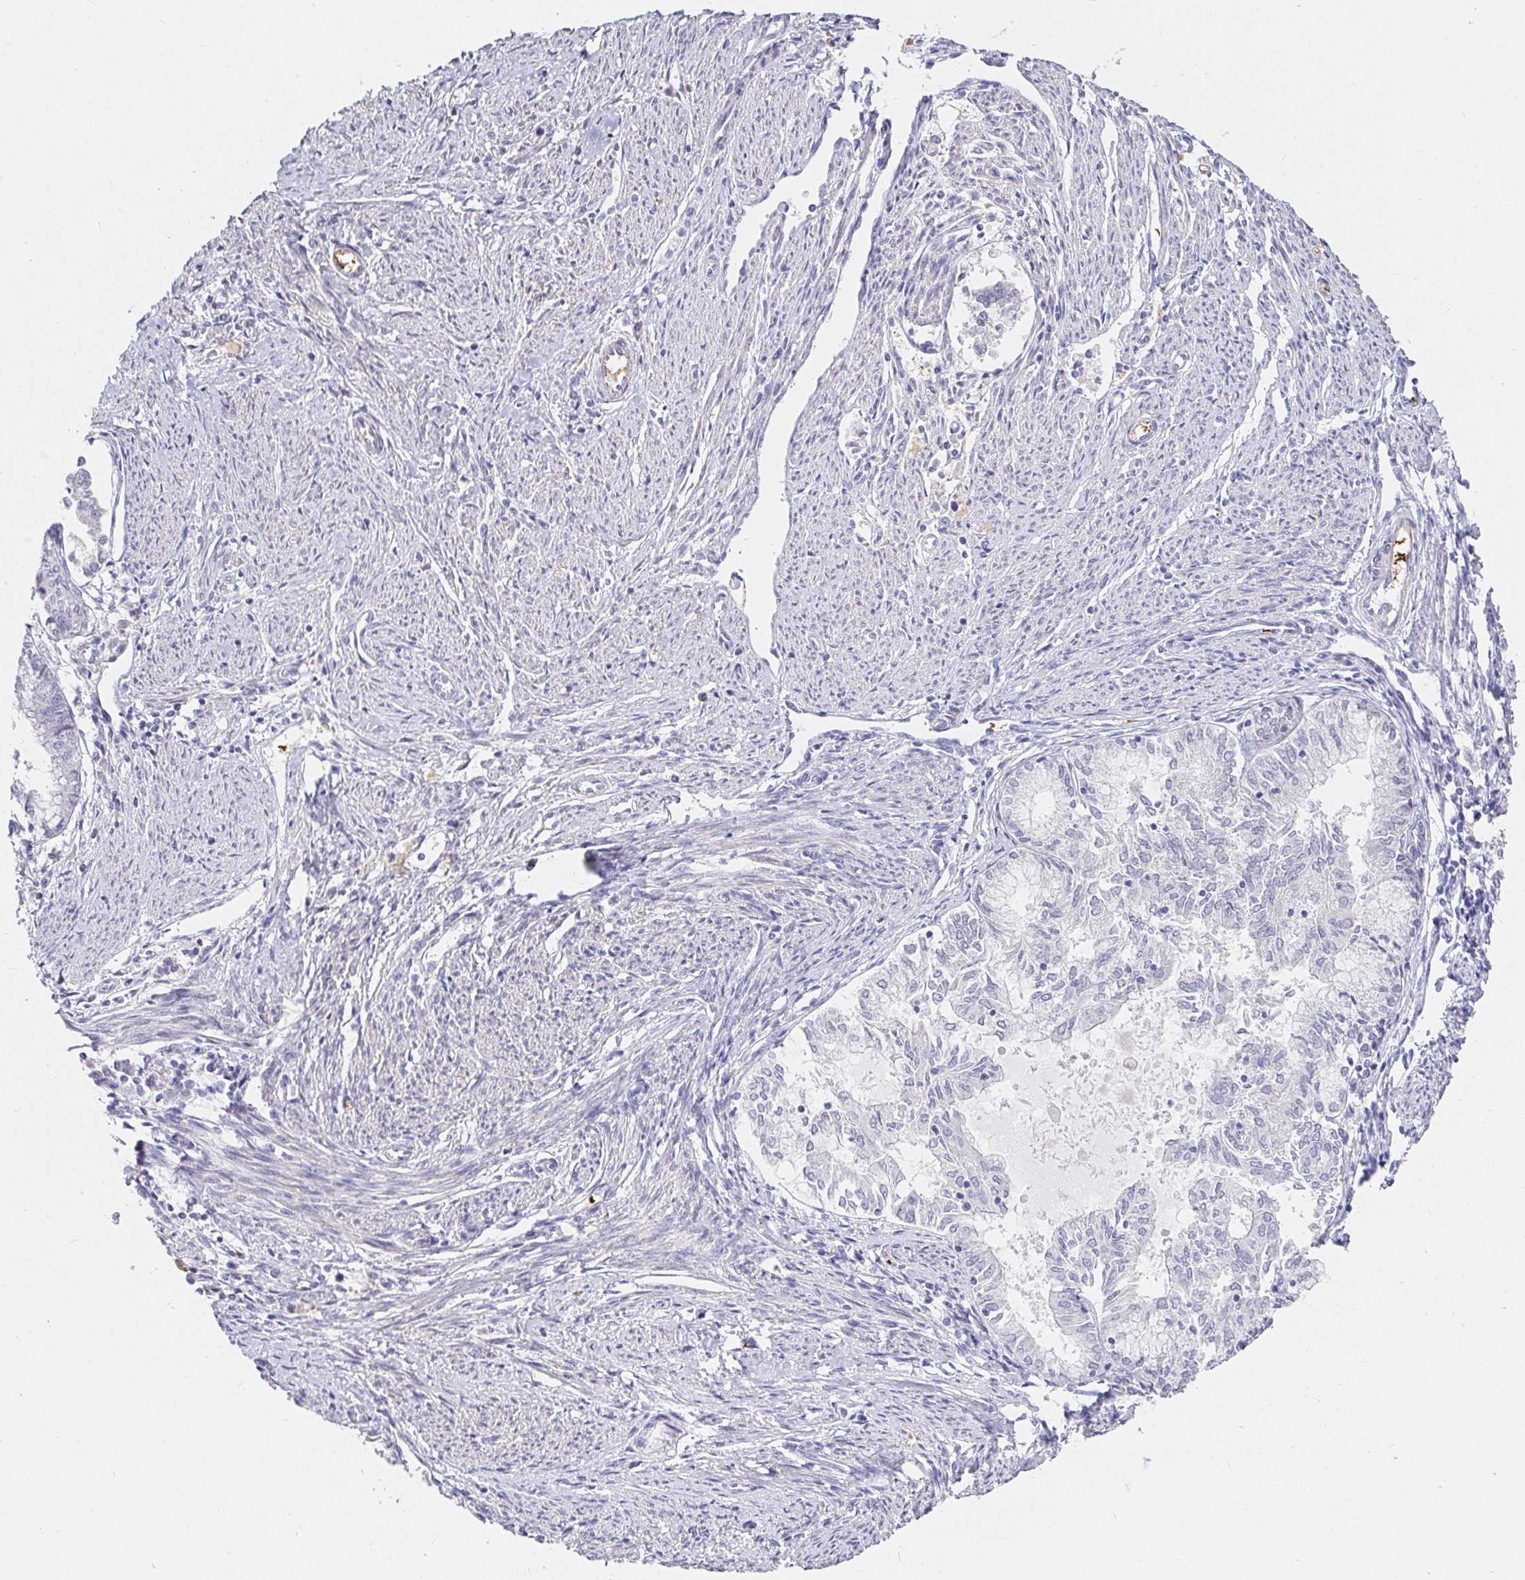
{"staining": {"intensity": "negative", "quantity": "none", "location": "none"}, "tissue": "endometrial cancer", "cell_type": "Tumor cells", "image_type": "cancer", "snomed": [{"axis": "morphology", "description": "Adenocarcinoma, NOS"}, {"axis": "topography", "description": "Endometrium"}], "caption": "Tumor cells show no significant positivity in endometrial adenocarcinoma. (DAB (3,3'-diaminobenzidine) immunohistochemistry, high magnification).", "gene": "FGF21", "patient": {"sex": "female", "age": 79}}